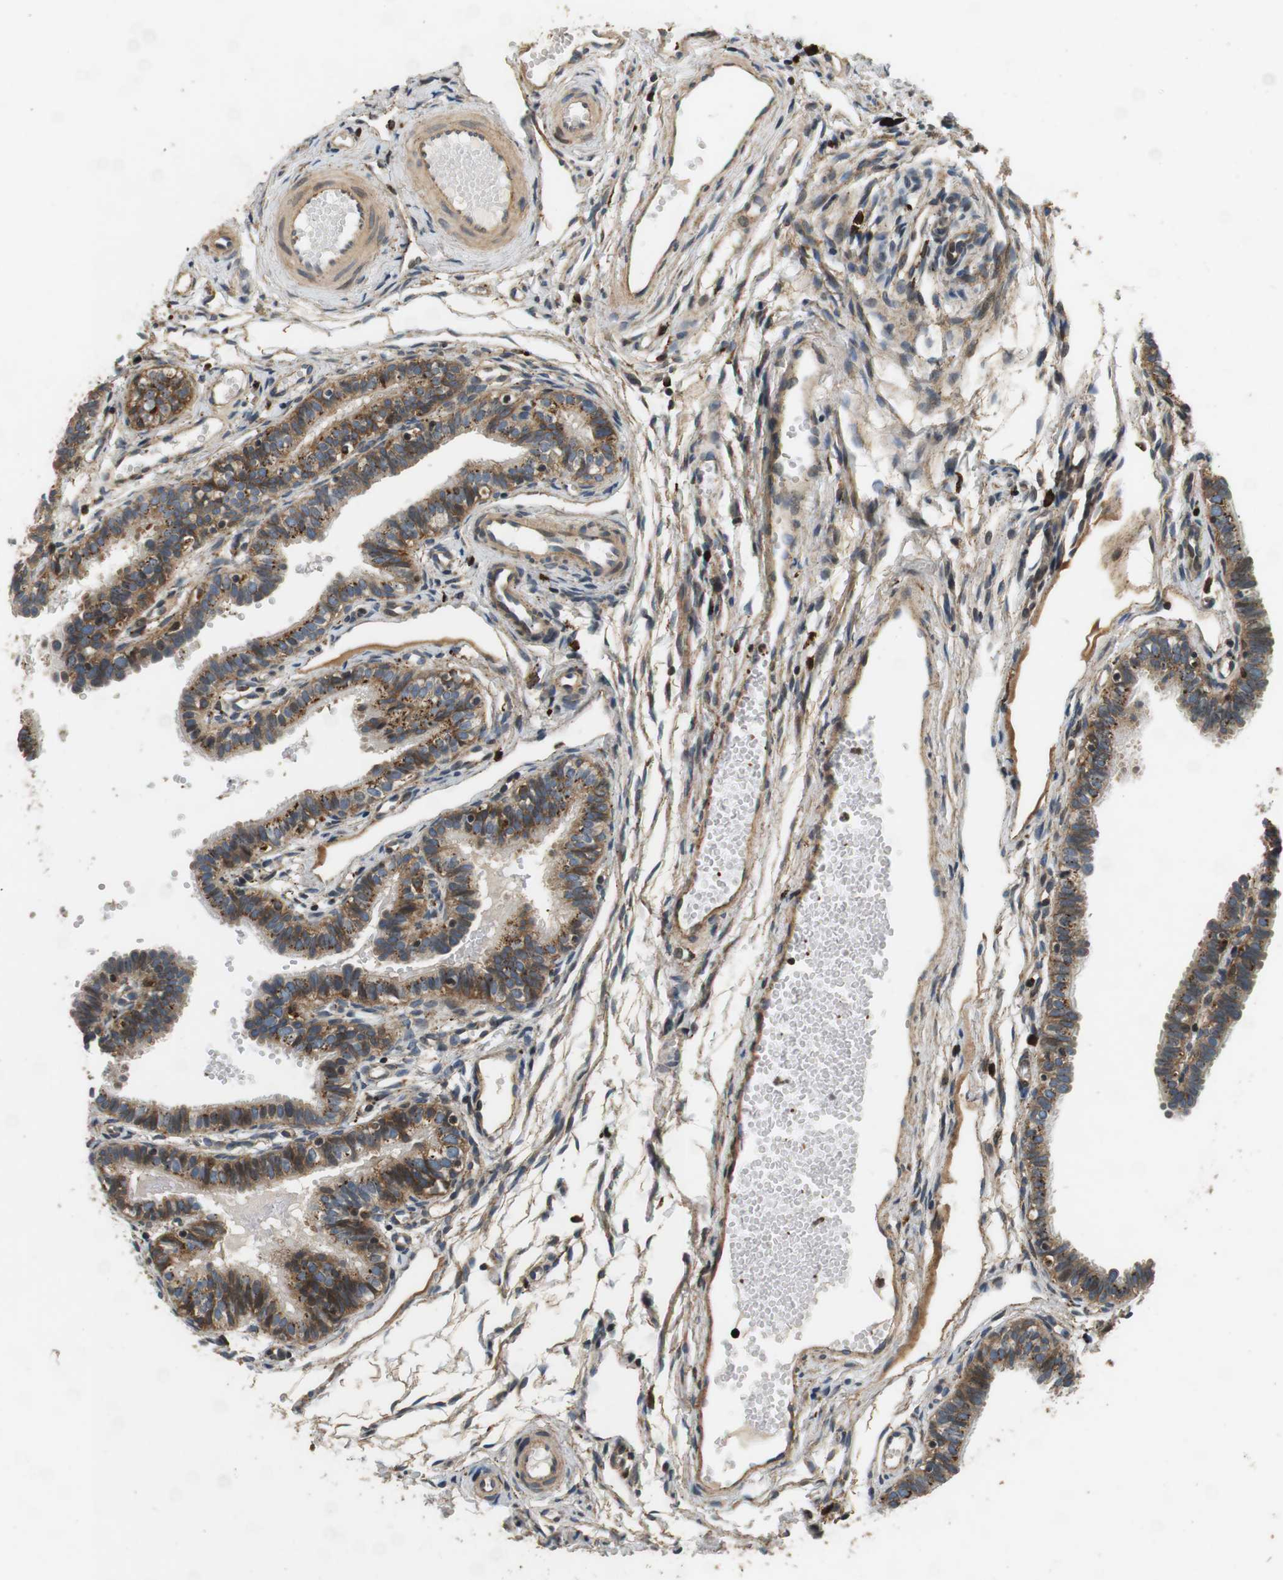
{"staining": {"intensity": "moderate", "quantity": ">75%", "location": "cytoplasmic/membranous"}, "tissue": "fallopian tube", "cell_type": "Glandular cells", "image_type": "normal", "snomed": [{"axis": "morphology", "description": "Normal tissue, NOS"}, {"axis": "topography", "description": "Fallopian tube"}, {"axis": "topography", "description": "Placenta"}], "caption": "A micrograph of human fallopian tube stained for a protein displays moderate cytoplasmic/membranous brown staining in glandular cells. The staining is performed using DAB (3,3'-diaminobenzidine) brown chromogen to label protein expression. The nuclei are counter-stained blue using hematoxylin.", "gene": "TXNRD1", "patient": {"sex": "female", "age": 34}}